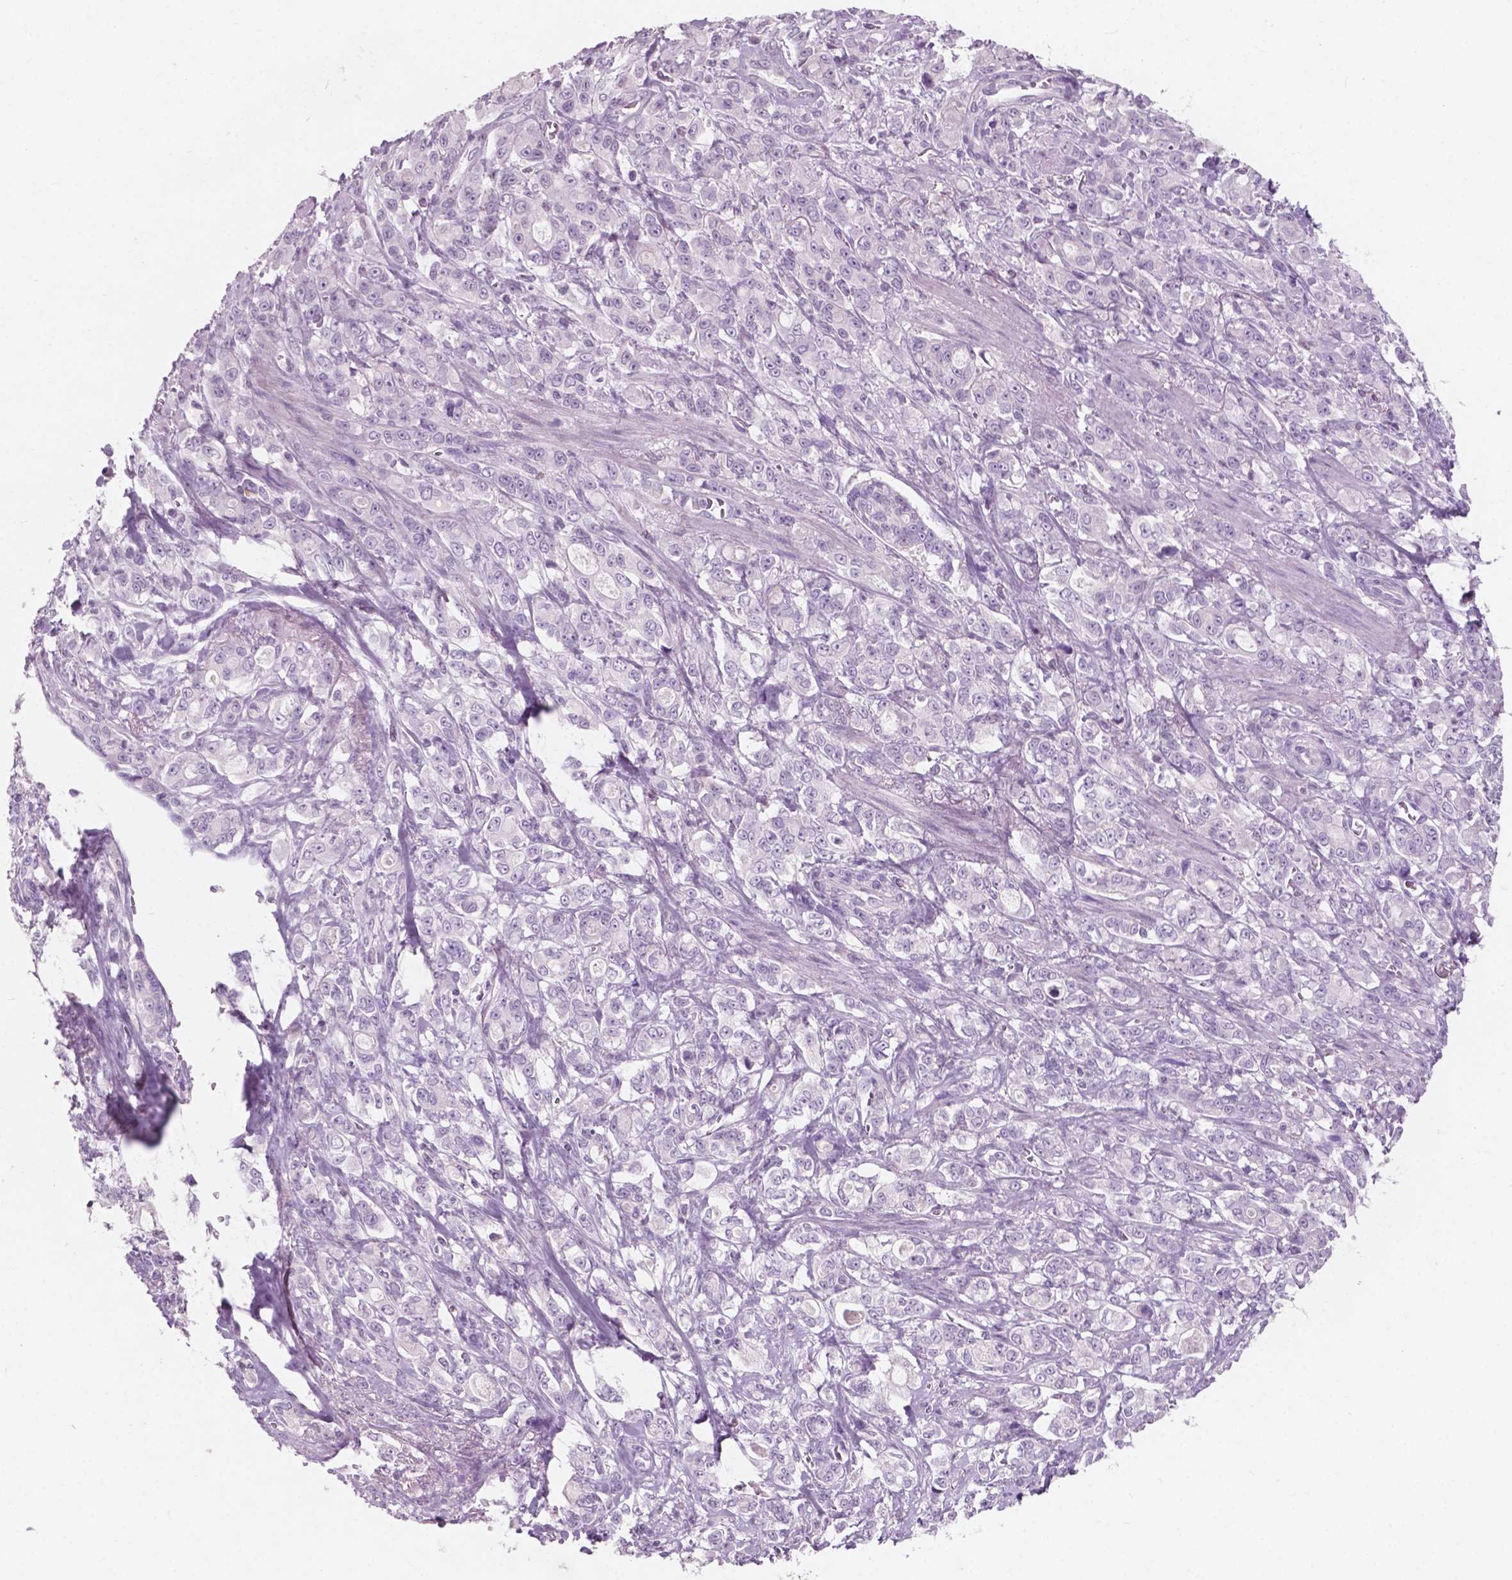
{"staining": {"intensity": "negative", "quantity": "none", "location": "none"}, "tissue": "stomach cancer", "cell_type": "Tumor cells", "image_type": "cancer", "snomed": [{"axis": "morphology", "description": "Adenocarcinoma, NOS"}, {"axis": "topography", "description": "Stomach"}], "caption": "There is no significant expression in tumor cells of stomach cancer (adenocarcinoma).", "gene": "AWAT1", "patient": {"sex": "male", "age": 63}}